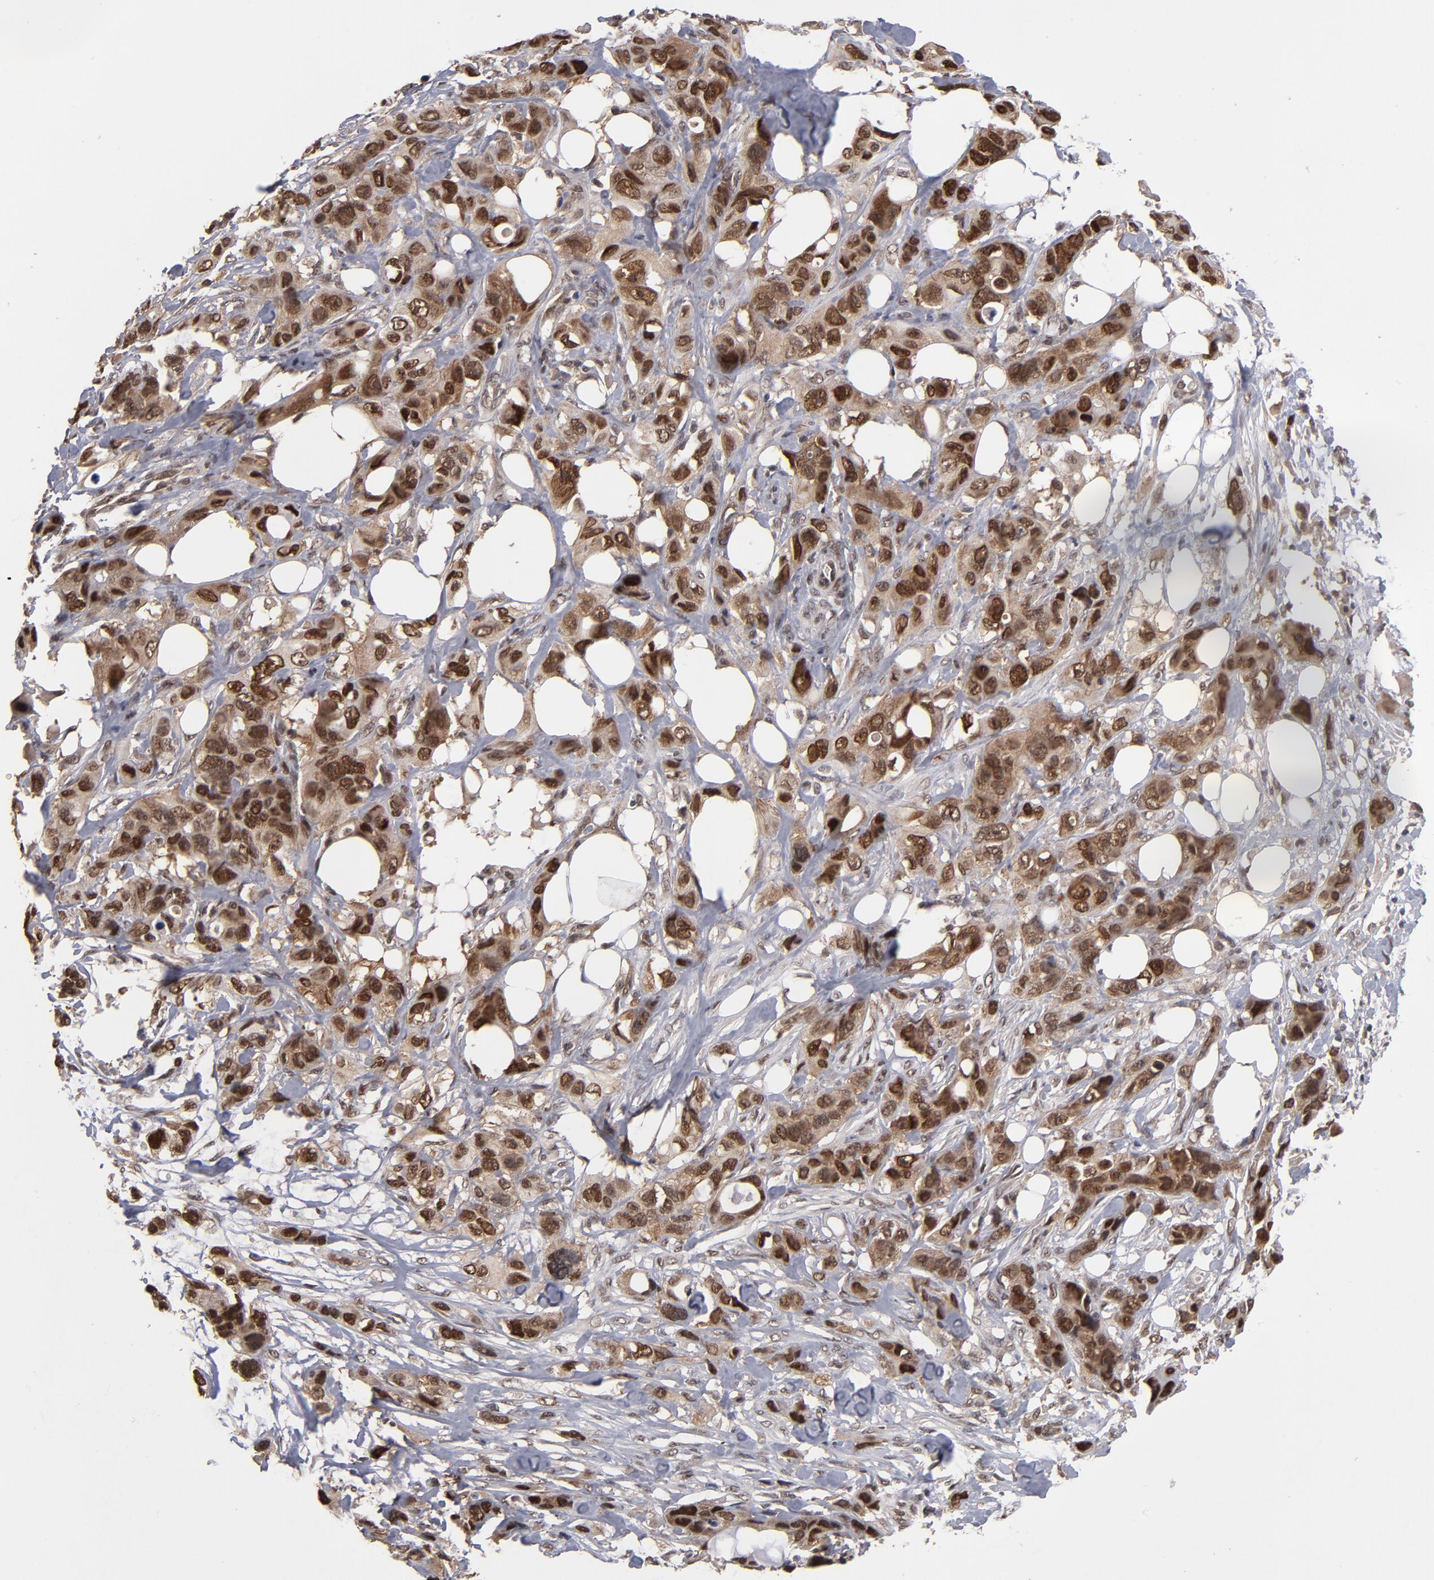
{"staining": {"intensity": "moderate", "quantity": ">75%", "location": "cytoplasmic/membranous,nuclear"}, "tissue": "stomach cancer", "cell_type": "Tumor cells", "image_type": "cancer", "snomed": [{"axis": "morphology", "description": "Adenocarcinoma, NOS"}, {"axis": "topography", "description": "Stomach, upper"}], "caption": "A photomicrograph showing moderate cytoplasmic/membranous and nuclear expression in about >75% of tumor cells in adenocarcinoma (stomach), as visualized by brown immunohistochemical staining.", "gene": "HUWE1", "patient": {"sex": "male", "age": 47}}